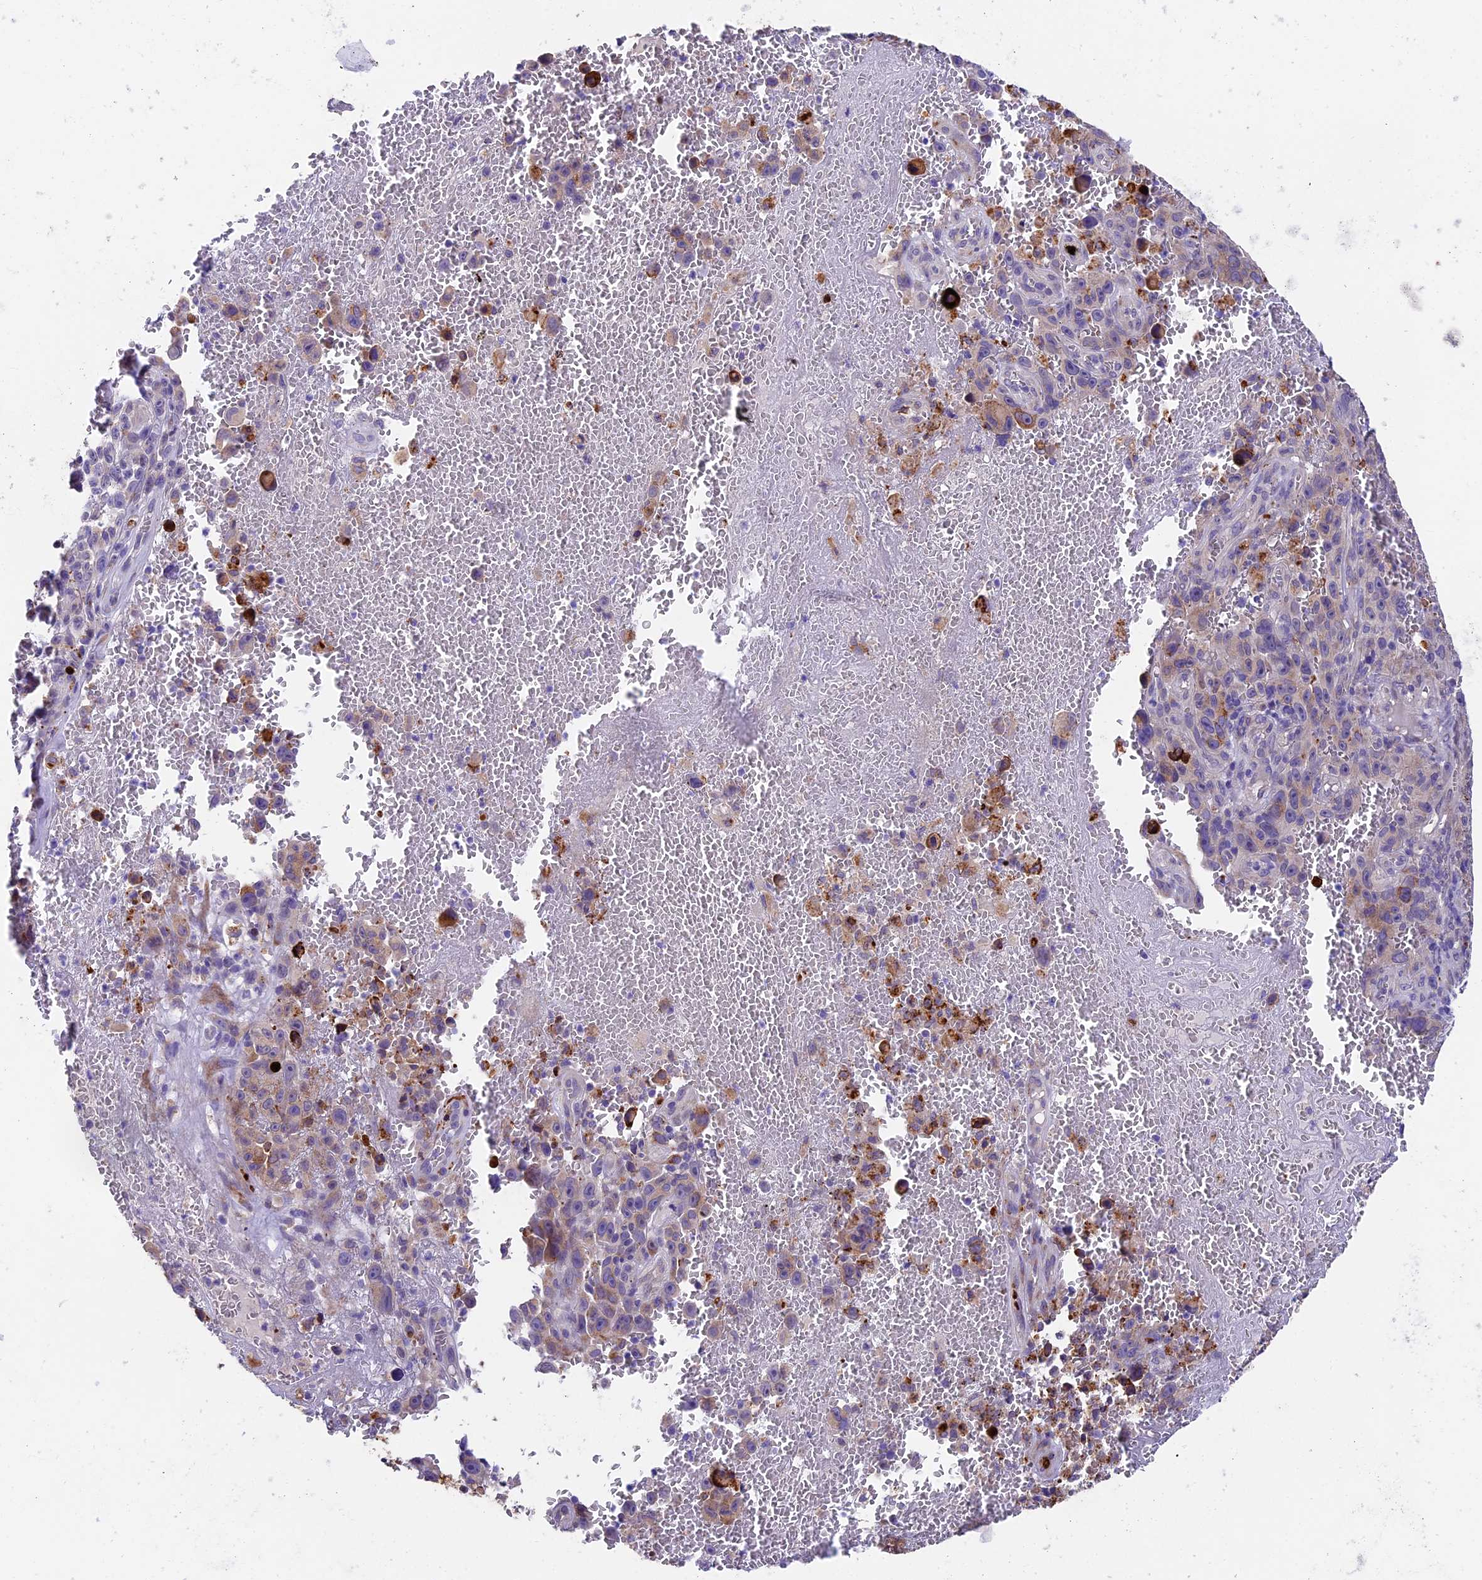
{"staining": {"intensity": "moderate", "quantity": "<25%", "location": "cytoplasmic/membranous"}, "tissue": "melanoma", "cell_type": "Tumor cells", "image_type": "cancer", "snomed": [{"axis": "morphology", "description": "Malignant melanoma, NOS"}, {"axis": "topography", "description": "Skin"}], "caption": "A histopathology image of melanoma stained for a protein reveals moderate cytoplasmic/membranous brown staining in tumor cells.", "gene": "LSM7", "patient": {"sex": "female", "age": 82}}